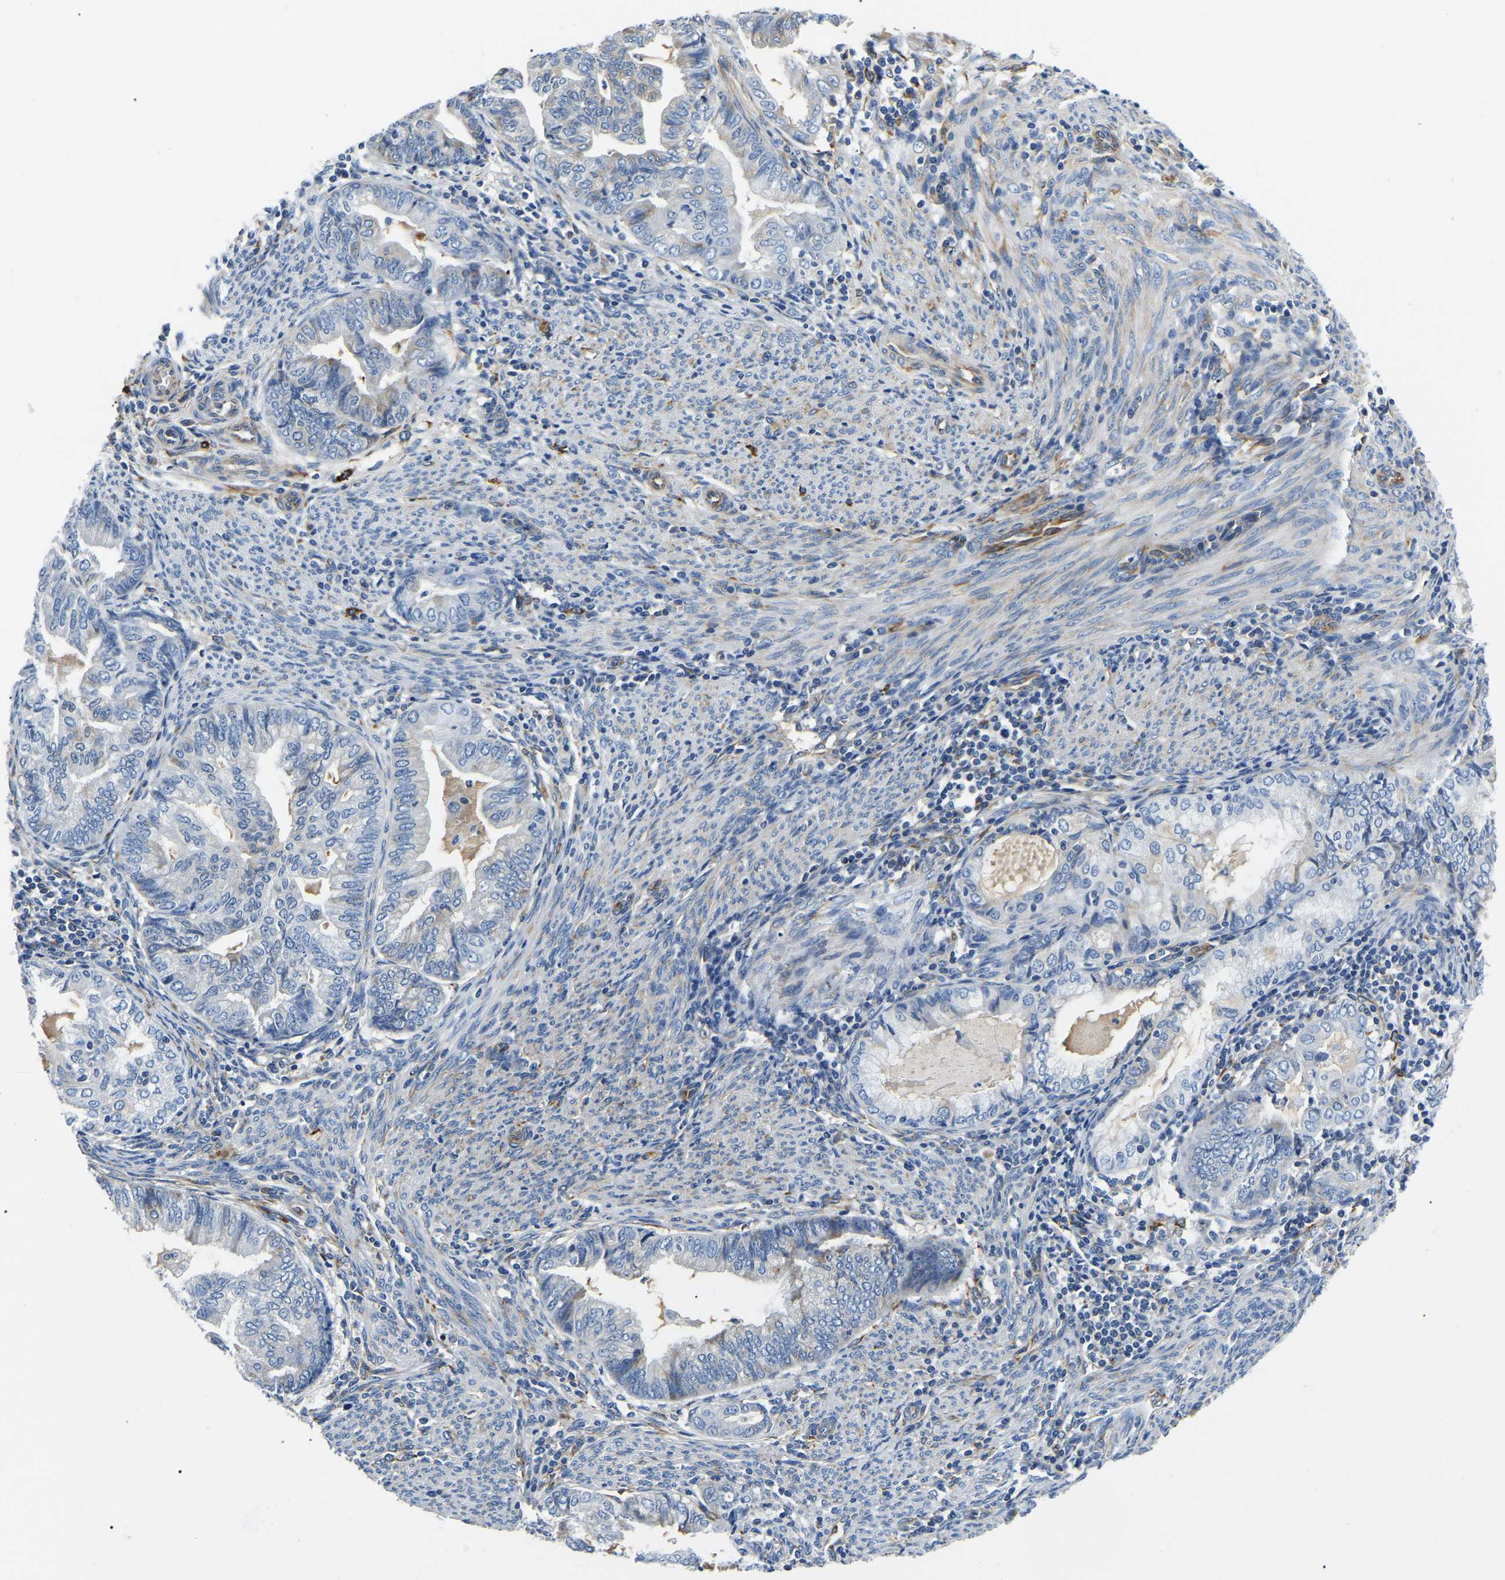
{"staining": {"intensity": "negative", "quantity": "none", "location": "none"}, "tissue": "endometrial cancer", "cell_type": "Tumor cells", "image_type": "cancer", "snomed": [{"axis": "morphology", "description": "Adenocarcinoma, NOS"}, {"axis": "topography", "description": "Endometrium"}], "caption": "An IHC micrograph of endometrial adenocarcinoma is shown. There is no staining in tumor cells of endometrial adenocarcinoma. (DAB IHC with hematoxylin counter stain).", "gene": "DUSP8", "patient": {"sex": "female", "age": 79}}